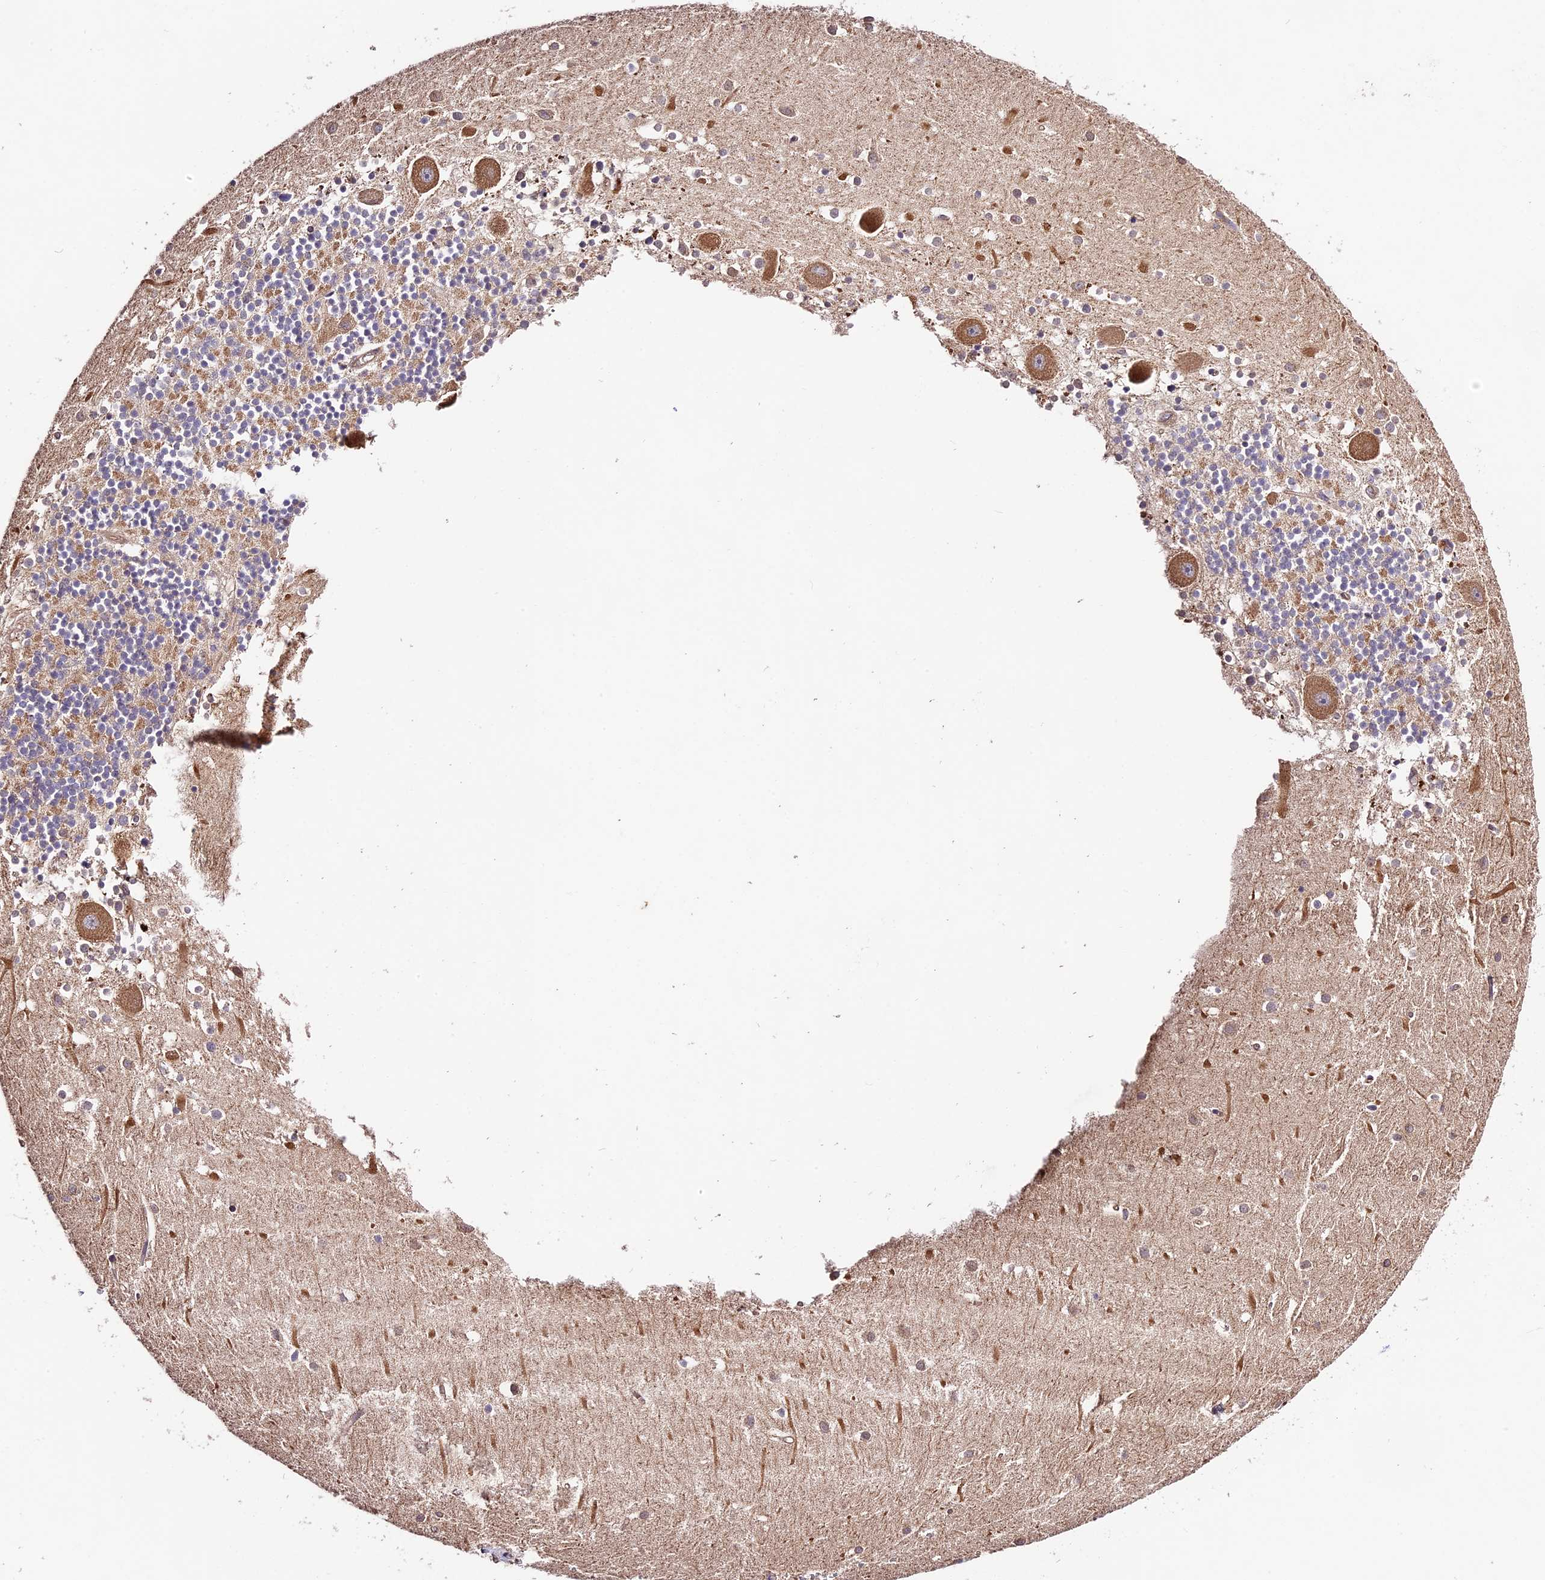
{"staining": {"intensity": "moderate", "quantity": "25%-75%", "location": "cytoplasmic/membranous"}, "tissue": "cerebellum", "cell_type": "Cells in granular layer", "image_type": "normal", "snomed": [{"axis": "morphology", "description": "Normal tissue, NOS"}, {"axis": "topography", "description": "Cerebellum"}], "caption": "Immunohistochemical staining of unremarkable human cerebellum reveals moderate cytoplasmic/membranous protein positivity in approximately 25%-75% of cells in granular layer.", "gene": "CES3", "patient": {"sex": "male", "age": 54}}